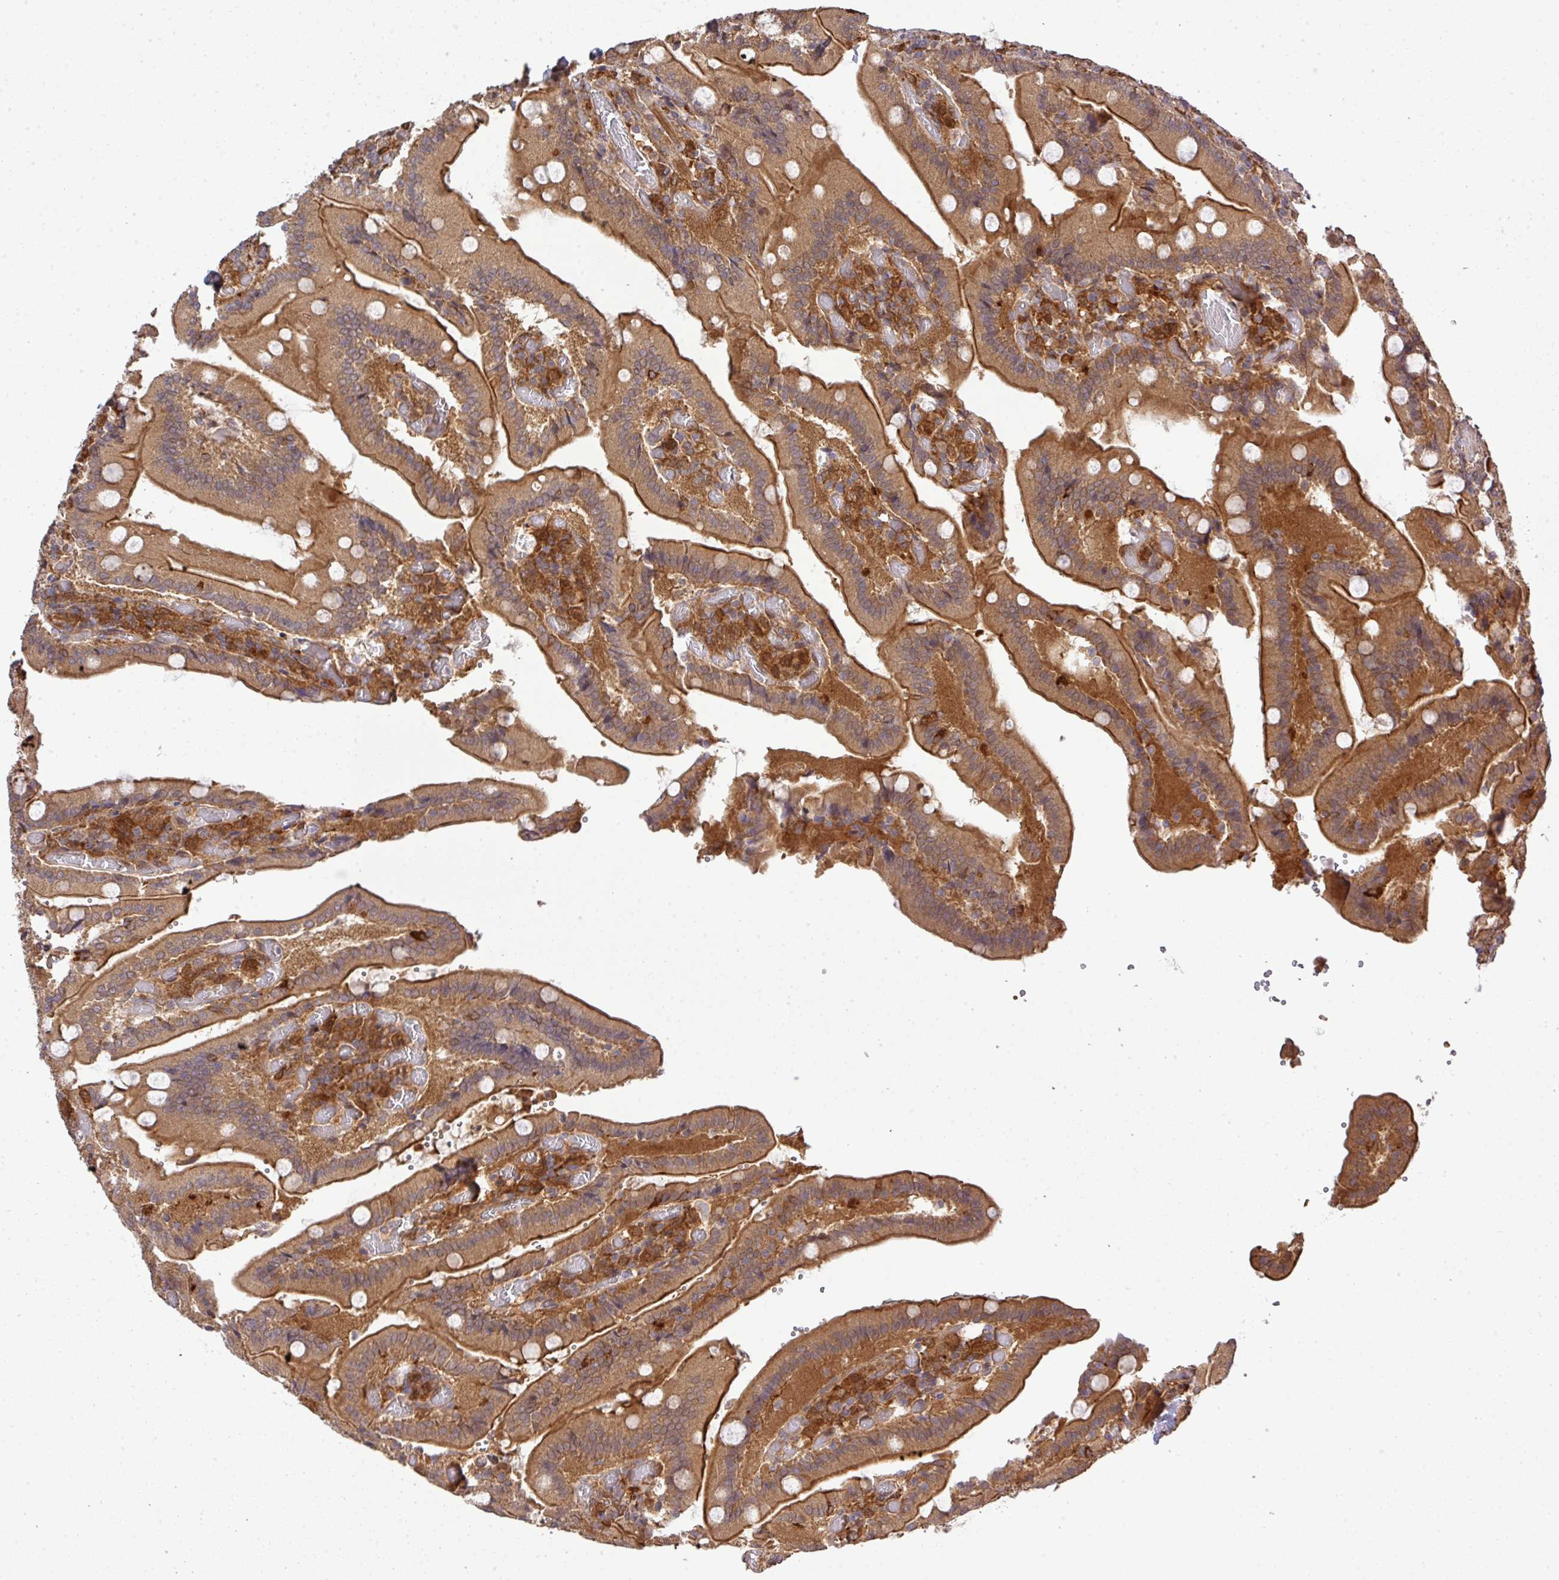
{"staining": {"intensity": "strong", "quantity": ">75%", "location": "cytoplasmic/membranous"}, "tissue": "duodenum", "cell_type": "Glandular cells", "image_type": "normal", "snomed": [{"axis": "morphology", "description": "Normal tissue, NOS"}, {"axis": "topography", "description": "Duodenum"}], "caption": "Protein expression by immunohistochemistry demonstrates strong cytoplasmic/membranous staining in about >75% of glandular cells in unremarkable duodenum. (Stains: DAB (3,3'-diaminobenzidine) in brown, nuclei in blue, Microscopy: brightfield microscopy at high magnification).", "gene": "ARPIN", "patient": {"sex": "female", "age": 62}}